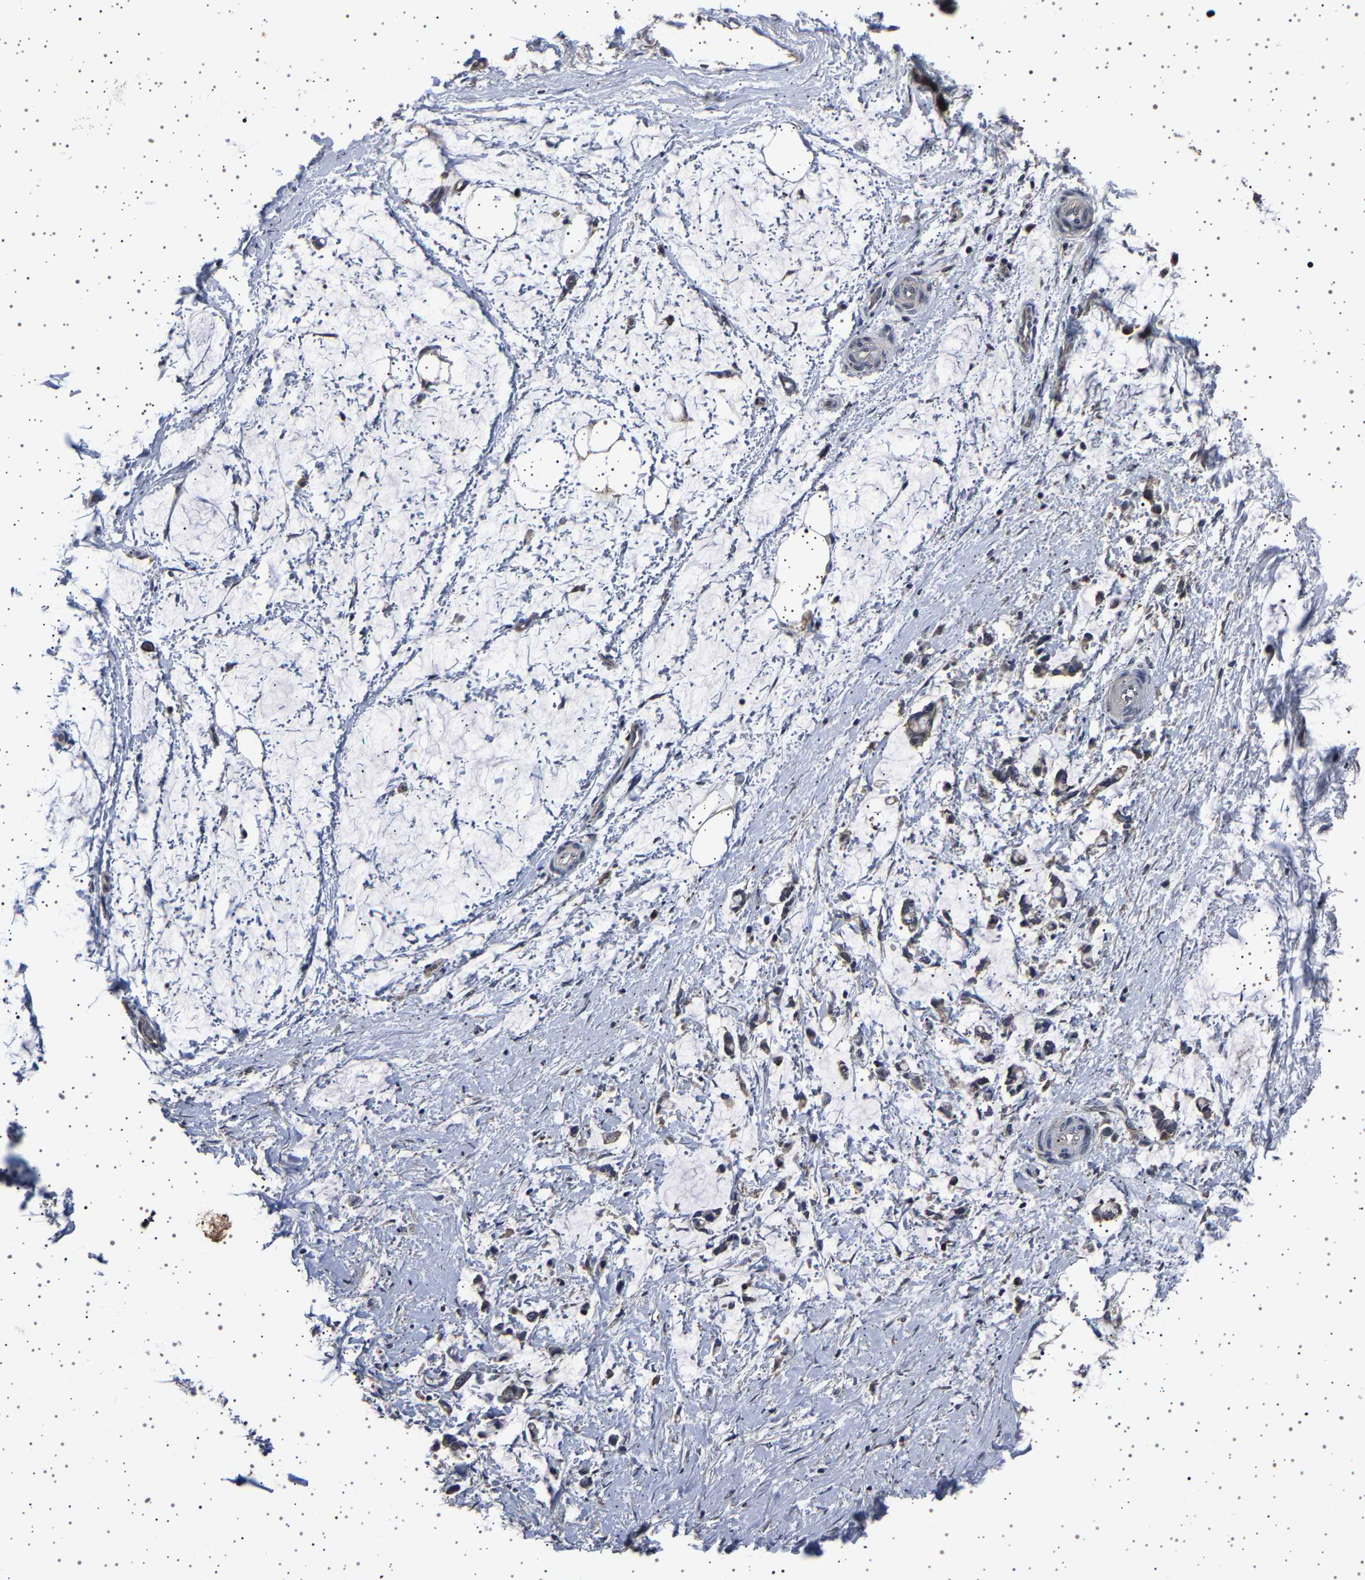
{"staining": {"intensity": "negative", "quantity": "none", "location": "none"}, "tissue": "adipose tissue", "cell_type": "Adipocytes", "image_type": "normal", "snomed": [{"axis": "morphology", "description": "Normal tissue, NOS"}, {"axis": "morphology", "description": "Adenocarcinoma, NOS"}, {"axis": "topography", "description": "Colon"}, {"axis": "topography", "description": "Peripheral nerve tissue"}], "caption": "Protein analysis of benign adipose tissue demonstrates no significant staining in adipocytes. The staining was performed using DAB to visualize the protein expression in brown, while the nuclei were stained in blue with hematoxylin (Magnification: 20x).", "gene": "NCKAP1", "patient": {"sex": "male", "age": 14}}